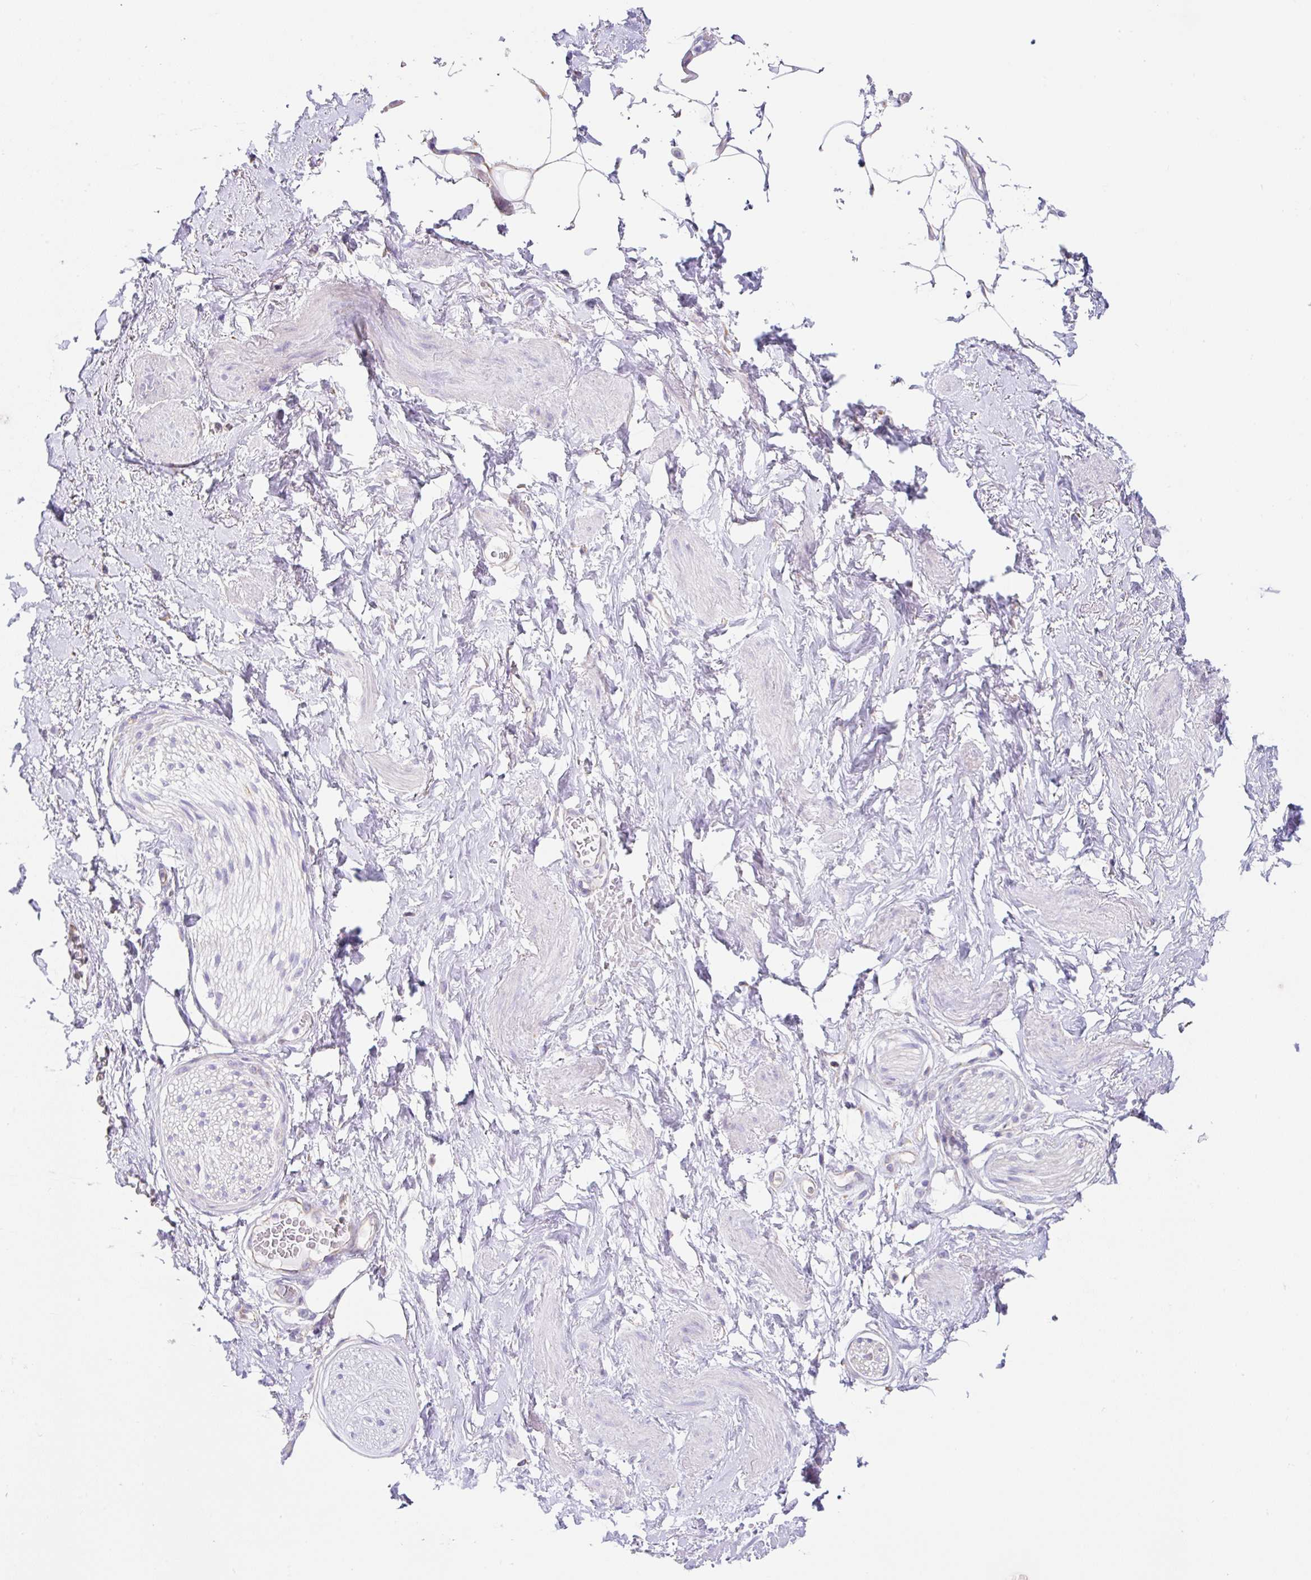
{"staining": {"intensity": "negative", "quantity": "none", "location": "none"}, "tissue": "adipose tissue", "cell_type": "Adipocytes", "image_type": "normal", "snomed": [{"axis": "morphology", "description": "Normal tissue, NOS"}, {"axis": "topography", "description": "Vagina"}, {"axis": "topography", "description": "Peripheral nerve tissue"}], "caption": "Adipocytes are negative for brown protein staining in normal adipose tissue. (DAB (3,3'-diaminobenzidine) IHC, high magnification).", "gene": "DKK4", "patient": {"sex": "female", "age": 71}}